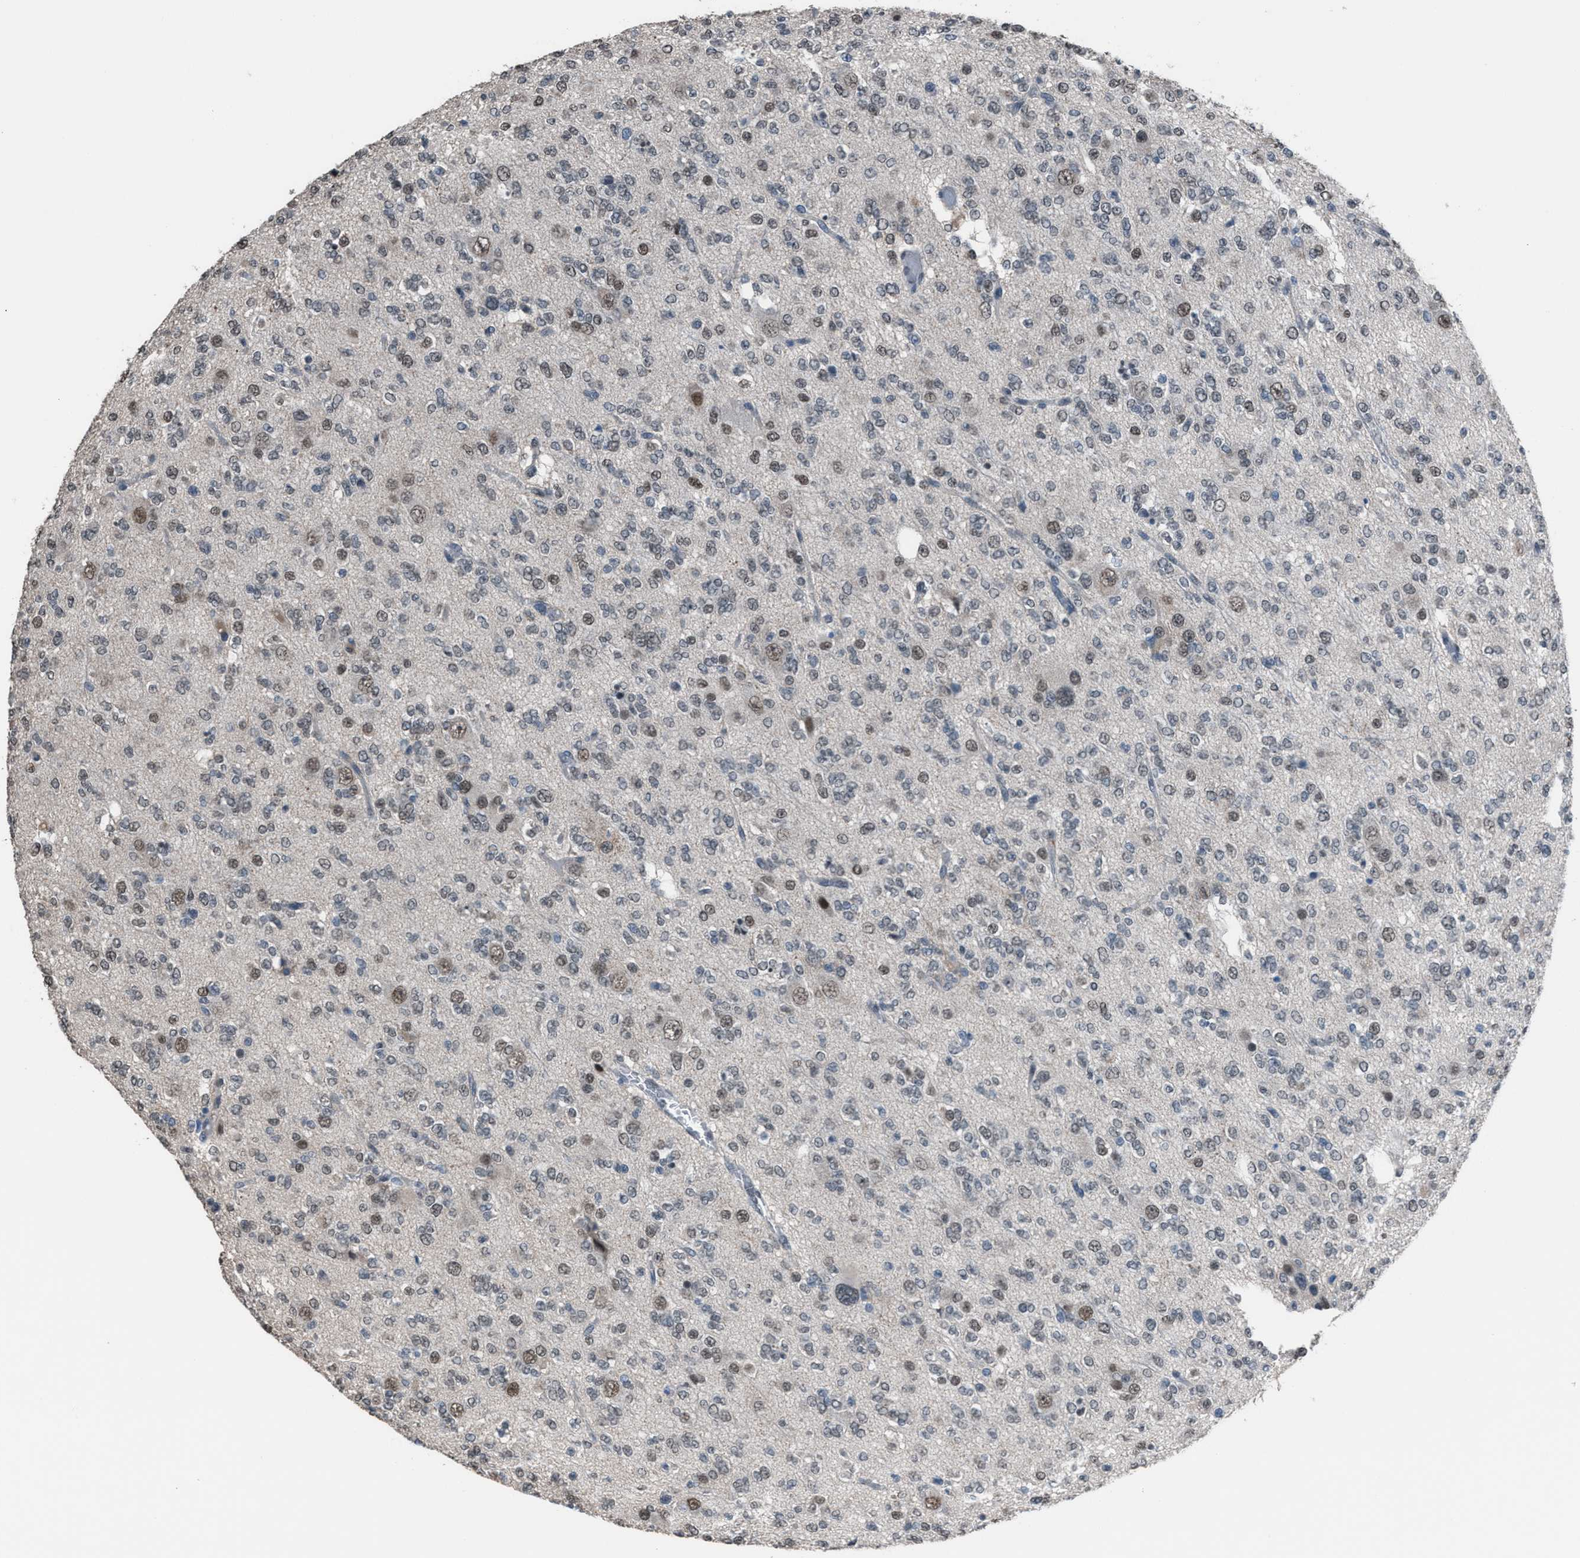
{"staining": {"intensity": "weak", "quantity": "25%-75%", "location": "nuclear"}, "tissue": "glioma", "cell_type": "Tumor cells", "image_type": "cancer", "snomed": [{"axis": "morphology", "description": "Glioma, malignant, Low grade"}, {"axis": "topography", "description": "Brain"}], "caption": "Immunohistochemical staining of glioma demonstrates low levels of weak nuclear protein staining in about 25%-75% of tumor cells.", "gene": "ZNF276", "patient": {"sex": "male", "age": 38}}